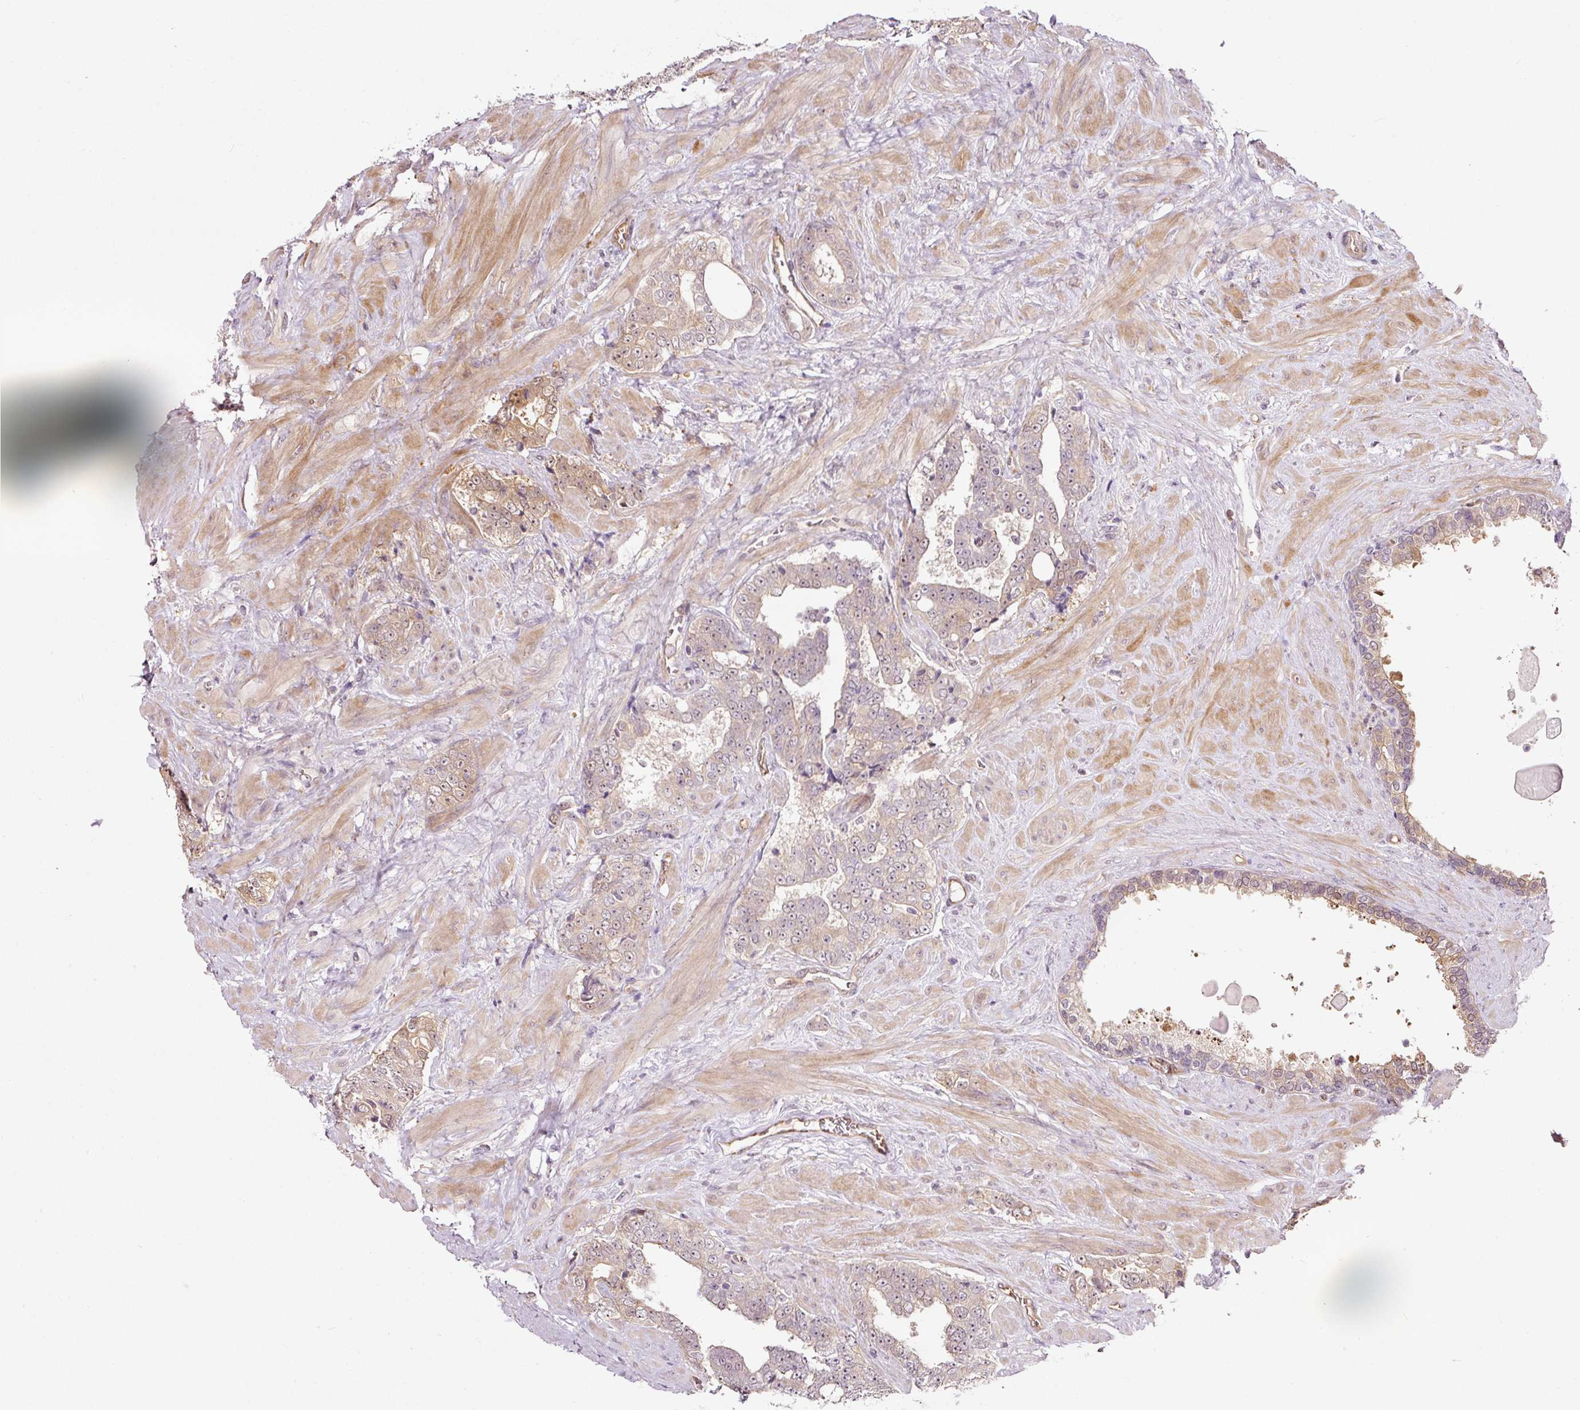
{"staining": {"intensity": "weak", "quantity": "<25%", "location": "nuclear"}, "tissue": "prostate cancer", "cell_type": "Tumor cells", "image_type": "cancer", "snomed": [{"axis": "morphology", "description": "Adenocarcinoma, High grade"}, {"axis": "topography", "description": "Prostate"}], "caption": "Adenocarcinoma (high-grade) (prostate) stained for a protein using IHC exhibits no staining tumor cells.", "gene": "FBXL14", "patient": {"sex": "male", "age": 67}}